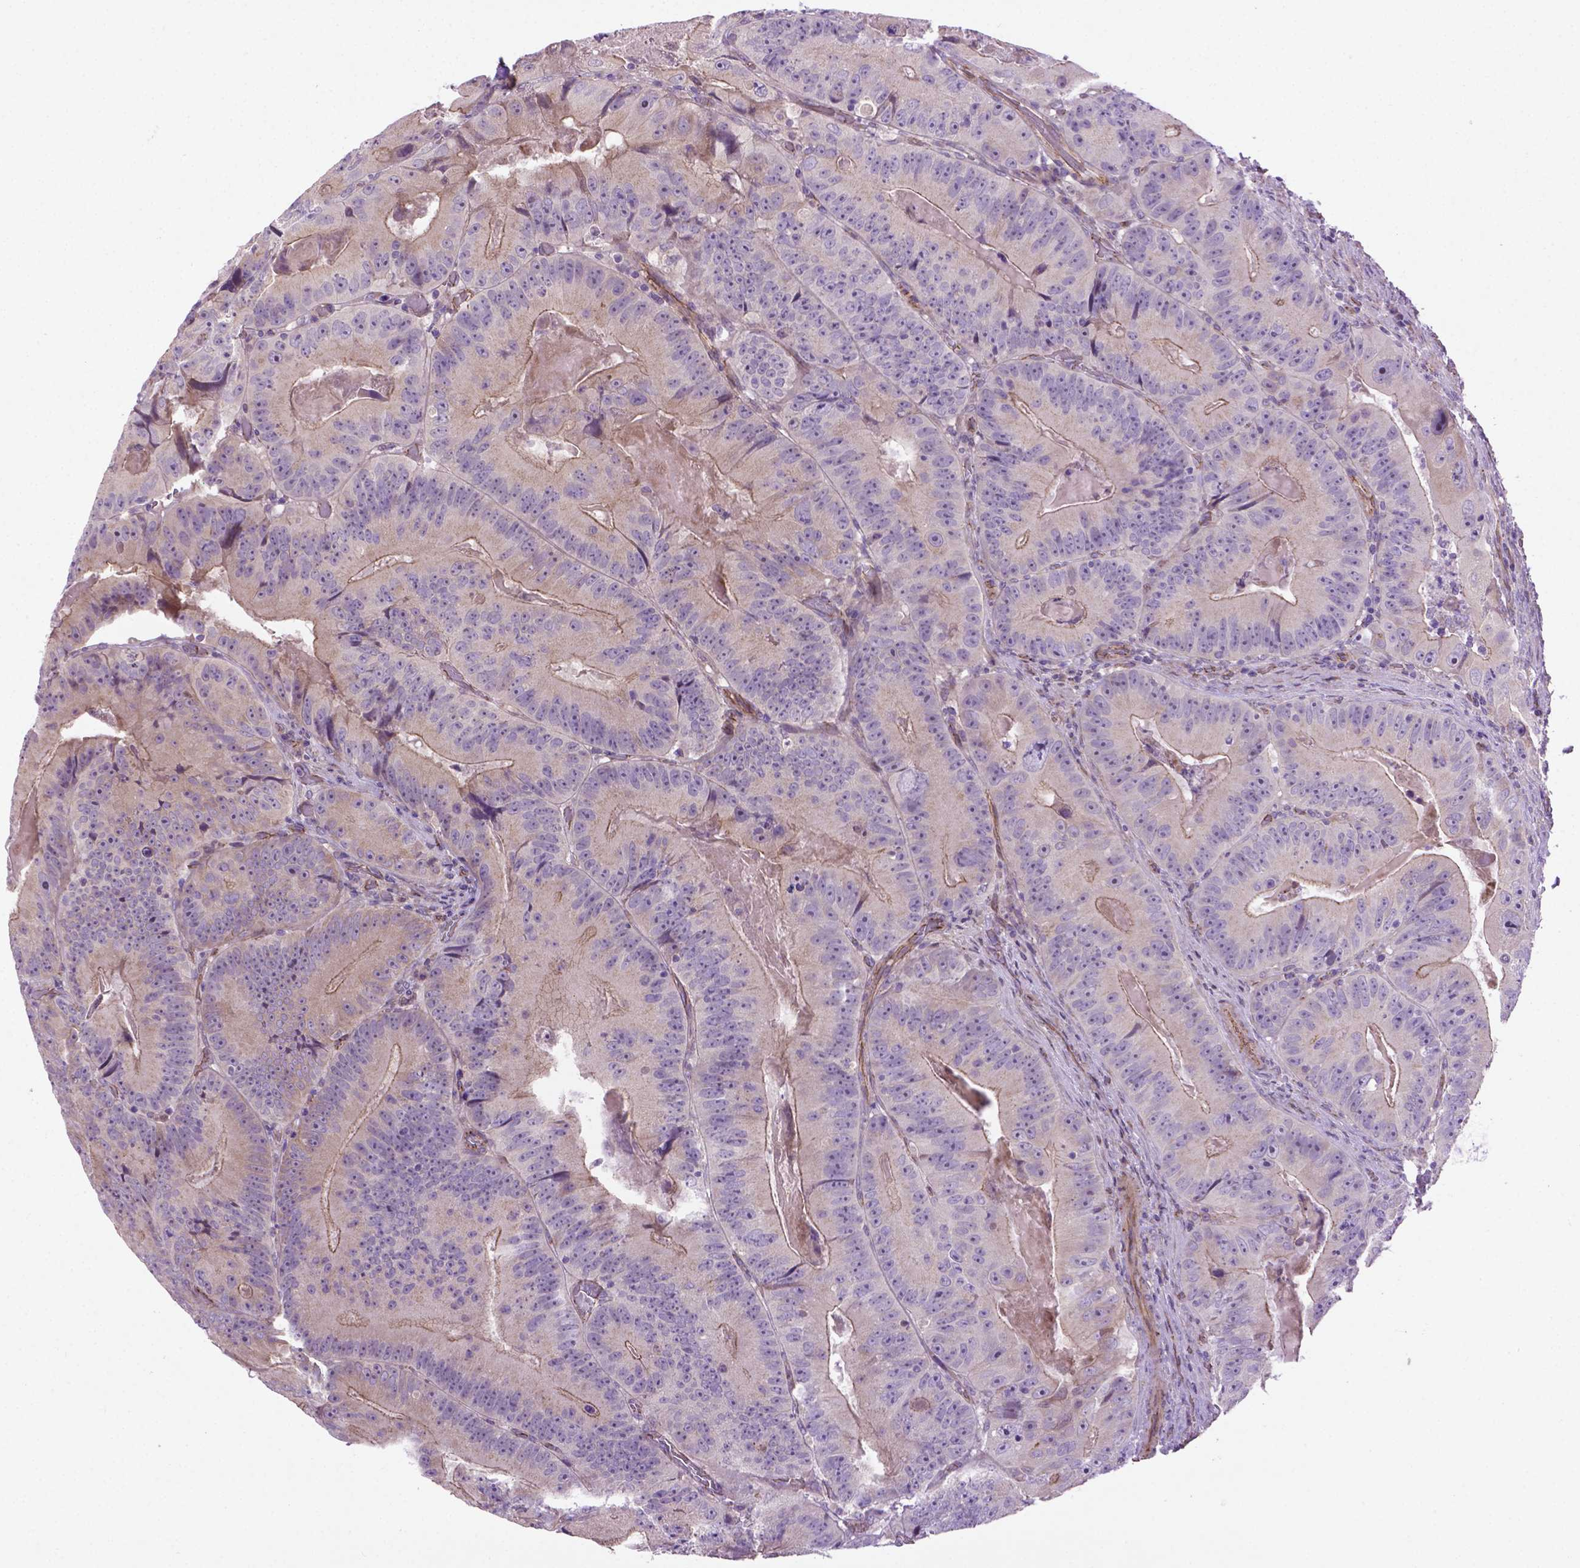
{"staining": {"intensity": "weak", "quantity": "<25%", "location": "cytoplasmic/membranous"}, "tissue": "colorectal cancer", "cell_type": "Tumor cells", "image_type": "cancer", "snomed": [{"axis": "morphology", "description": "Adenocarcinoma, NOS"}, {"axis": "topography", "description": "Colon"}], "caption": "The micrograph exhibits no significant expression in tumor cells of adenocarcinoma (colorectal).", "gene": "CCER2", "patient": {"sex": "female", "age": 86}}